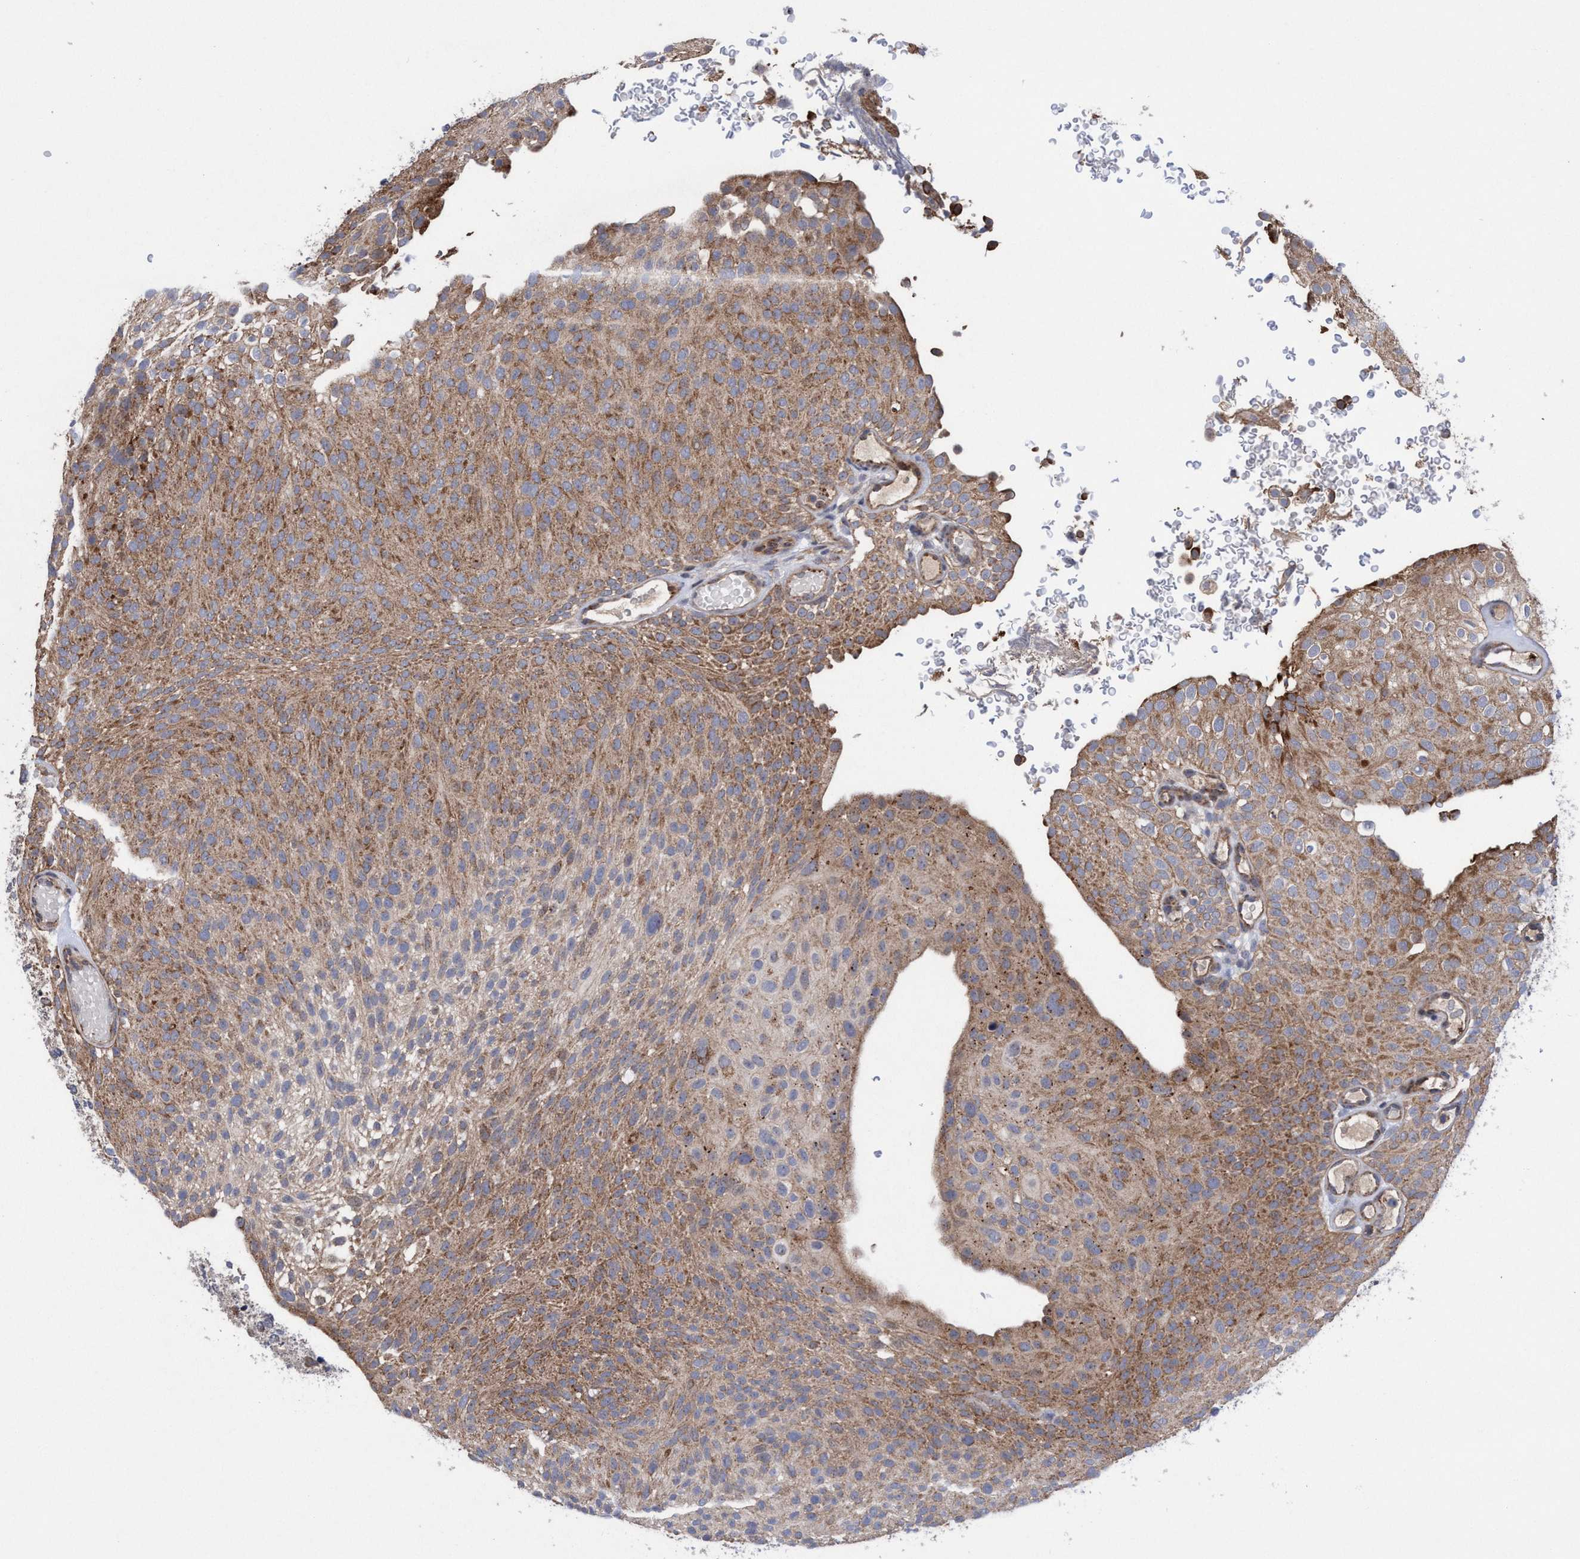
{"staining": {"intensity": "moderate", "quantity": ">75%", "location": "cytoplasmic/membranous"}, "tissue": "urothelial cancer", "cell_type": "Tumor cells", "image_type": "cancer", "snomed": [{"axis": "morphology", "description": "Urothelial carcinoma, Low grade"}, {"axis": "topography", "description": "Urinary bladder"}], "caption": "A photomicrograph of urothelial cancer stained for a protein displays moderate cytoplasmic/membranous brown staining in tumor cells.", "gene": "P2RY14", "patient": {"sex": "male", "age": 78}}